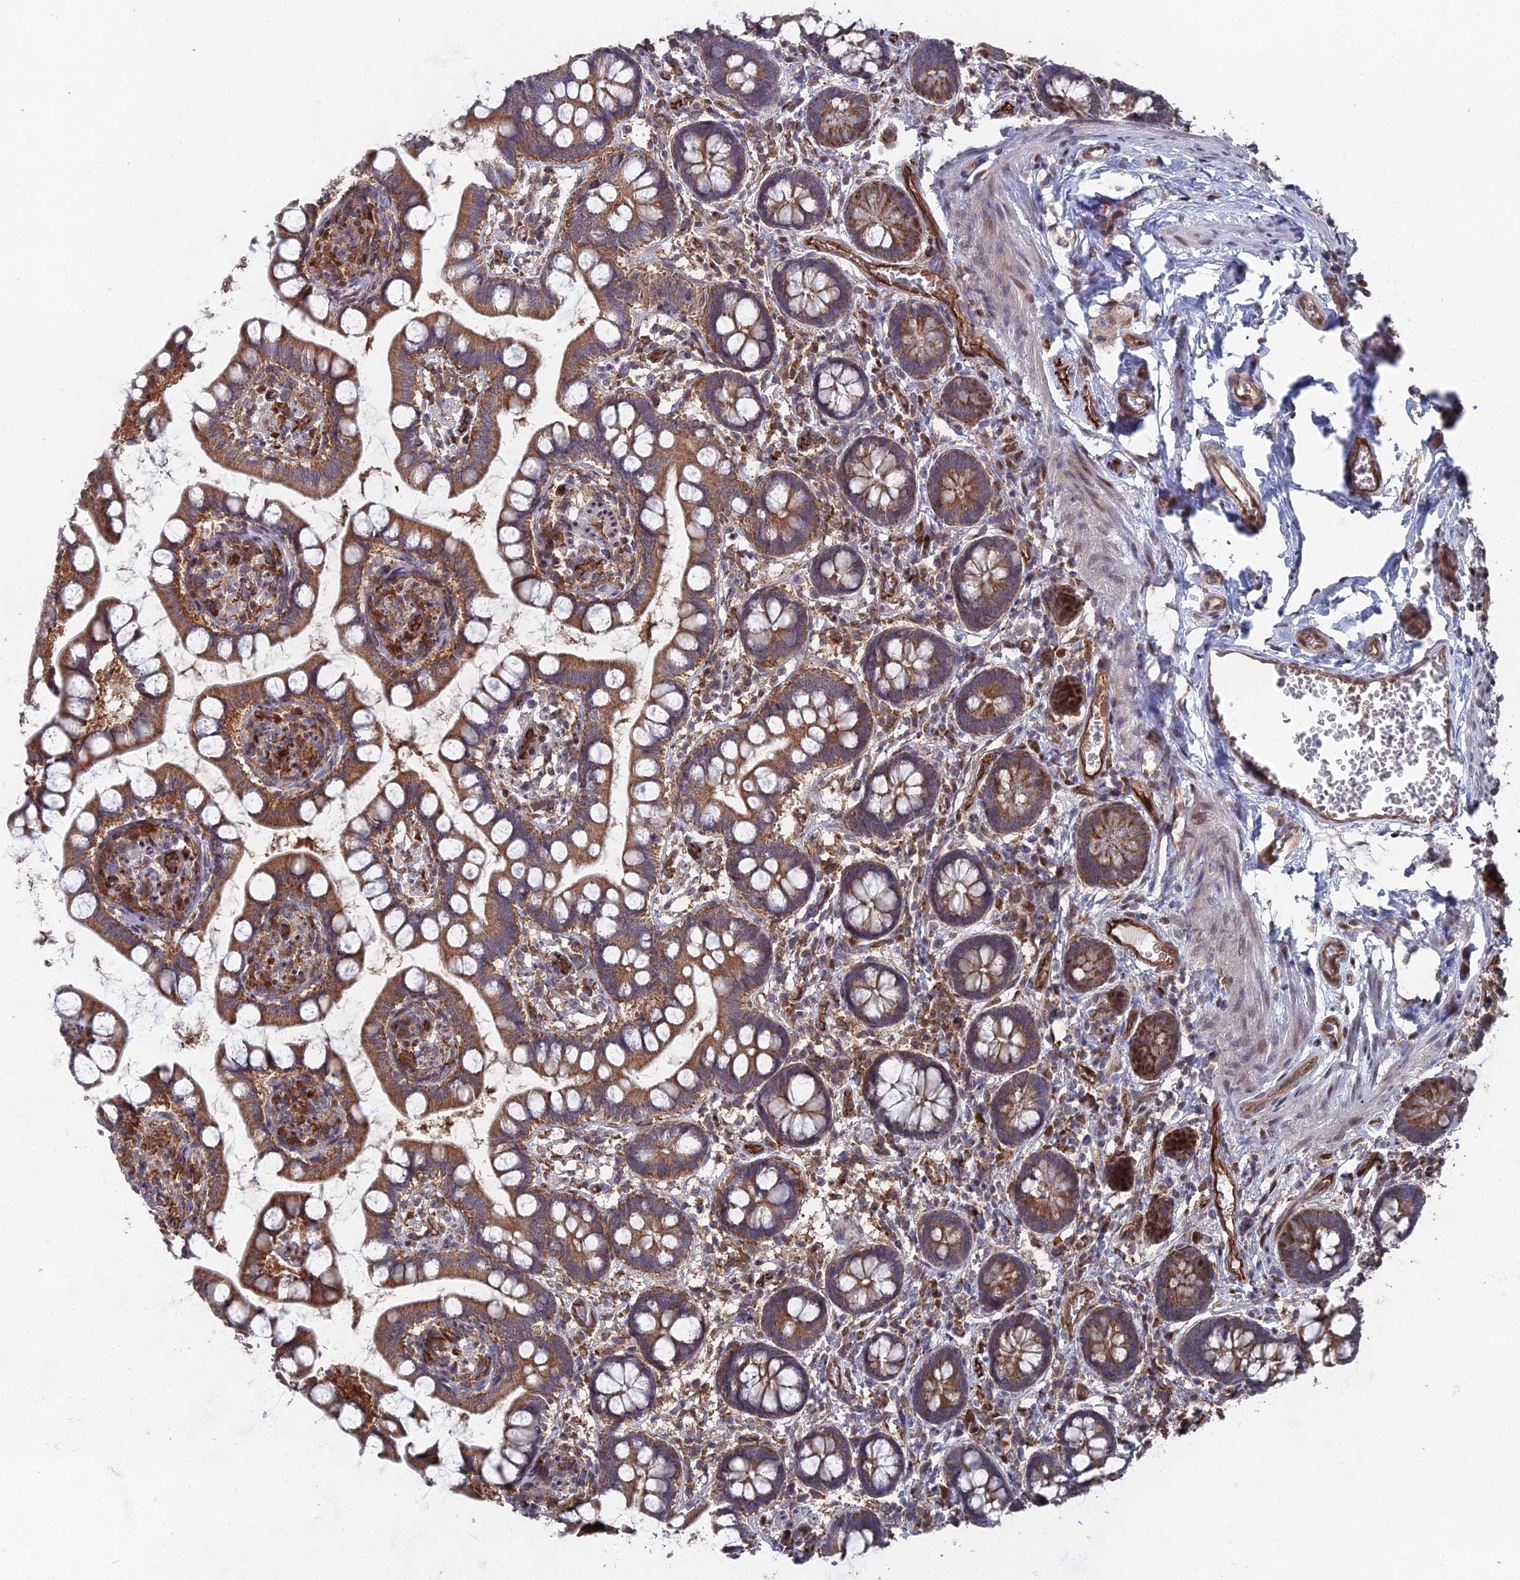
{"staining": {"intensity": "strong", "quantity": ">75%", "location": "cytoplasmic/membranous"}, "tissue": "small intestine", "cell_type": "Glandular cells", "image_type": "normal", "snomed": [{"axis": "morphology", "description": "Normal tissue, NOS"}, {"axis": "topography", "description": "Small intestine"}], "caption": "The photomicrograph demonstrates a brown stain indicating the presence of a protein in the cytoplasmic/membranous of glandular cells in small intestine.", "gene": "UNC5D", "patient": {"sex": "male", "age": 52}}